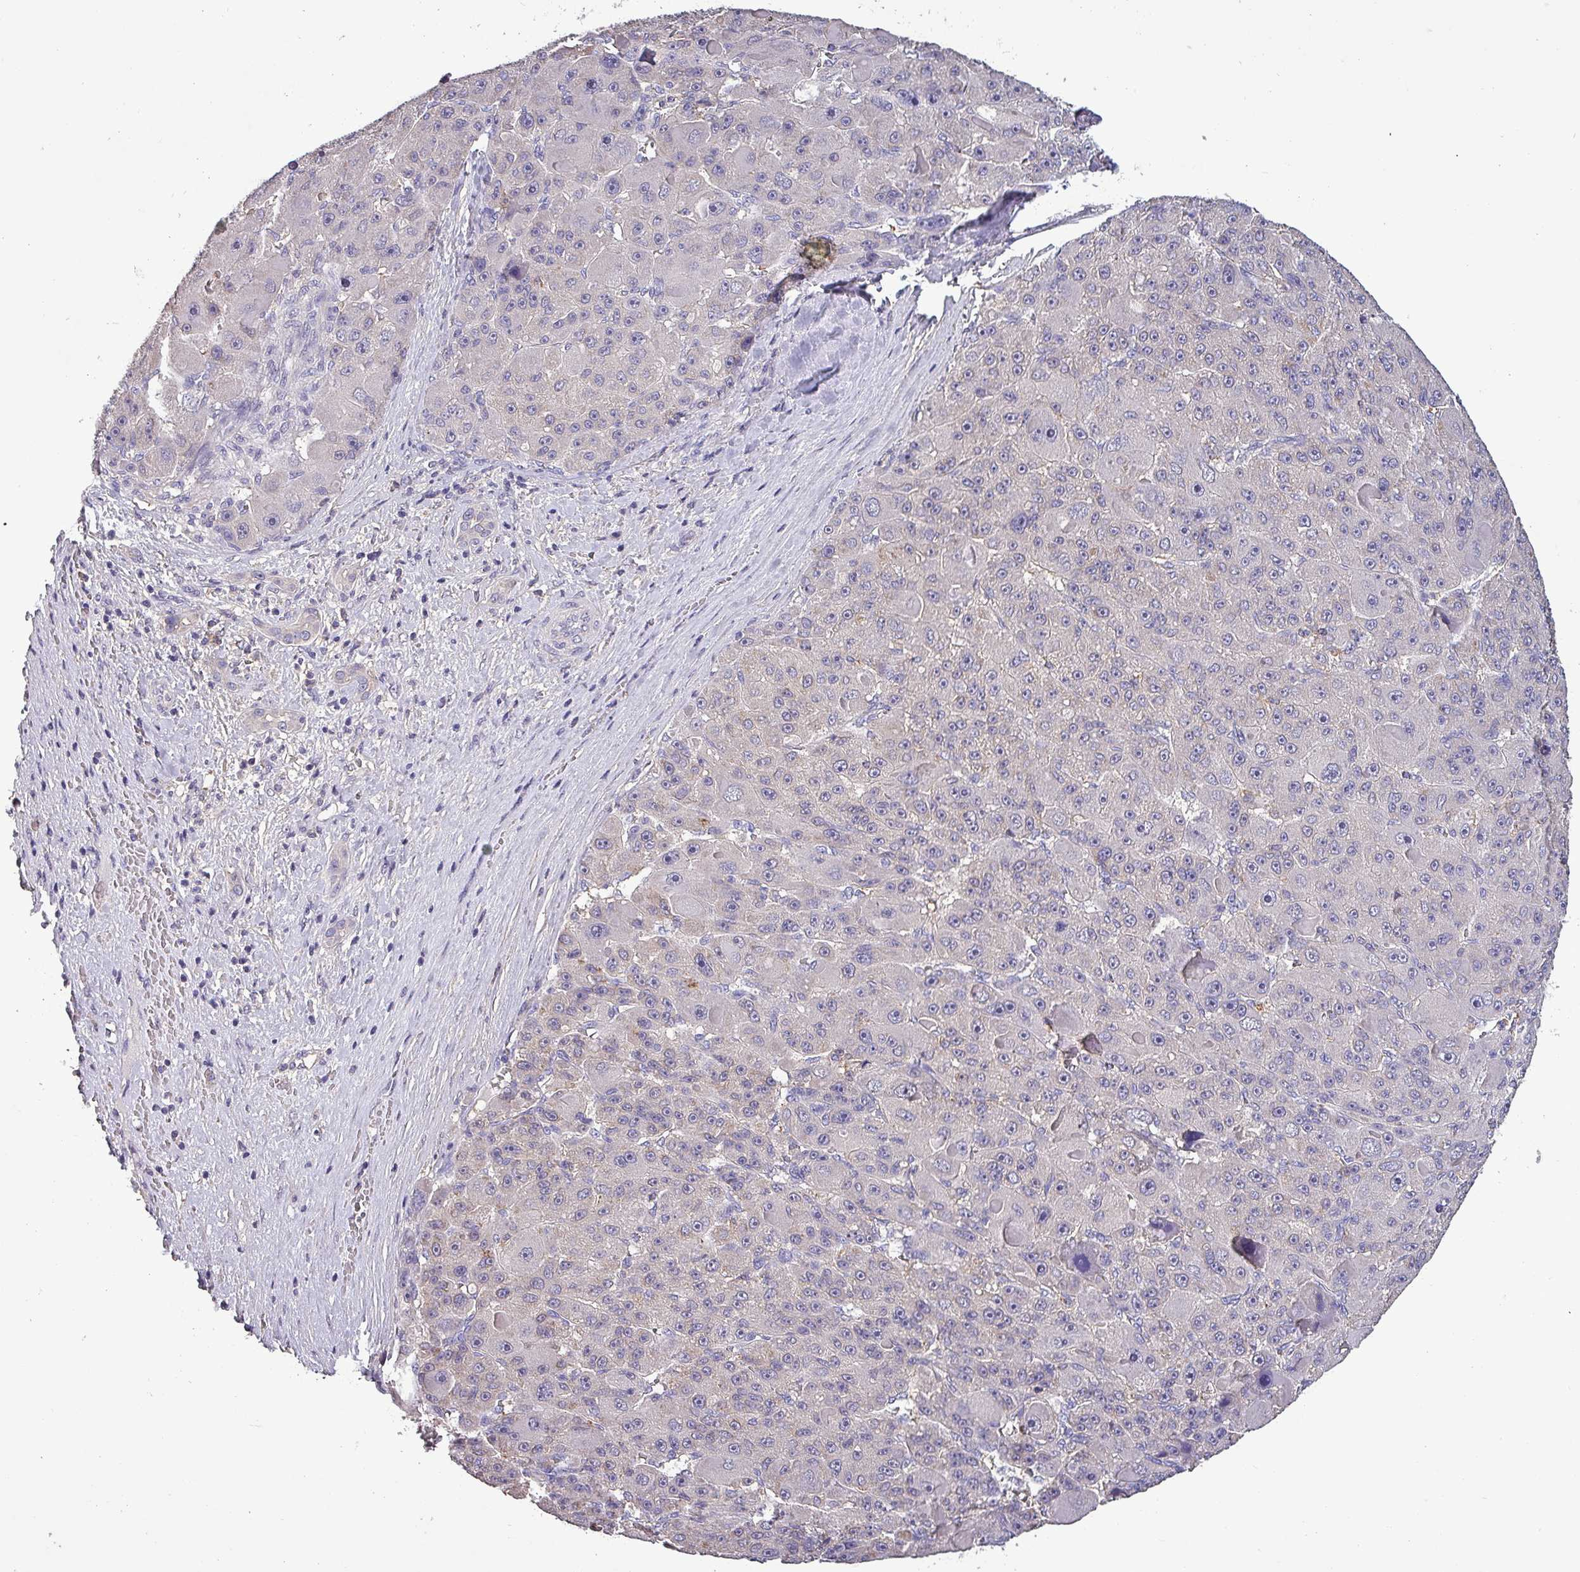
{"staining": {"intensity": "negative", "quantity": "none", "location": "none"}, "tissue": "liver cancer", "cell_type": "Tumor cells", "image_type": "cancer", "snomed": [{"axis": "morphology", "description": "Carcinoma, Hepatocellular, NOS"}, {"axis": "topography", "description": "Liver"}], "caption": "This histopathology image is of hepatocellular carcinoma (liver) stained with immunohistochemistry (IHC) to label a protein in brown with the nuclei are counter-stained blue. There is no positivity in tumor cells.", "gene": "HTRA4", "patient": {"sex": "male", "age": 76}}